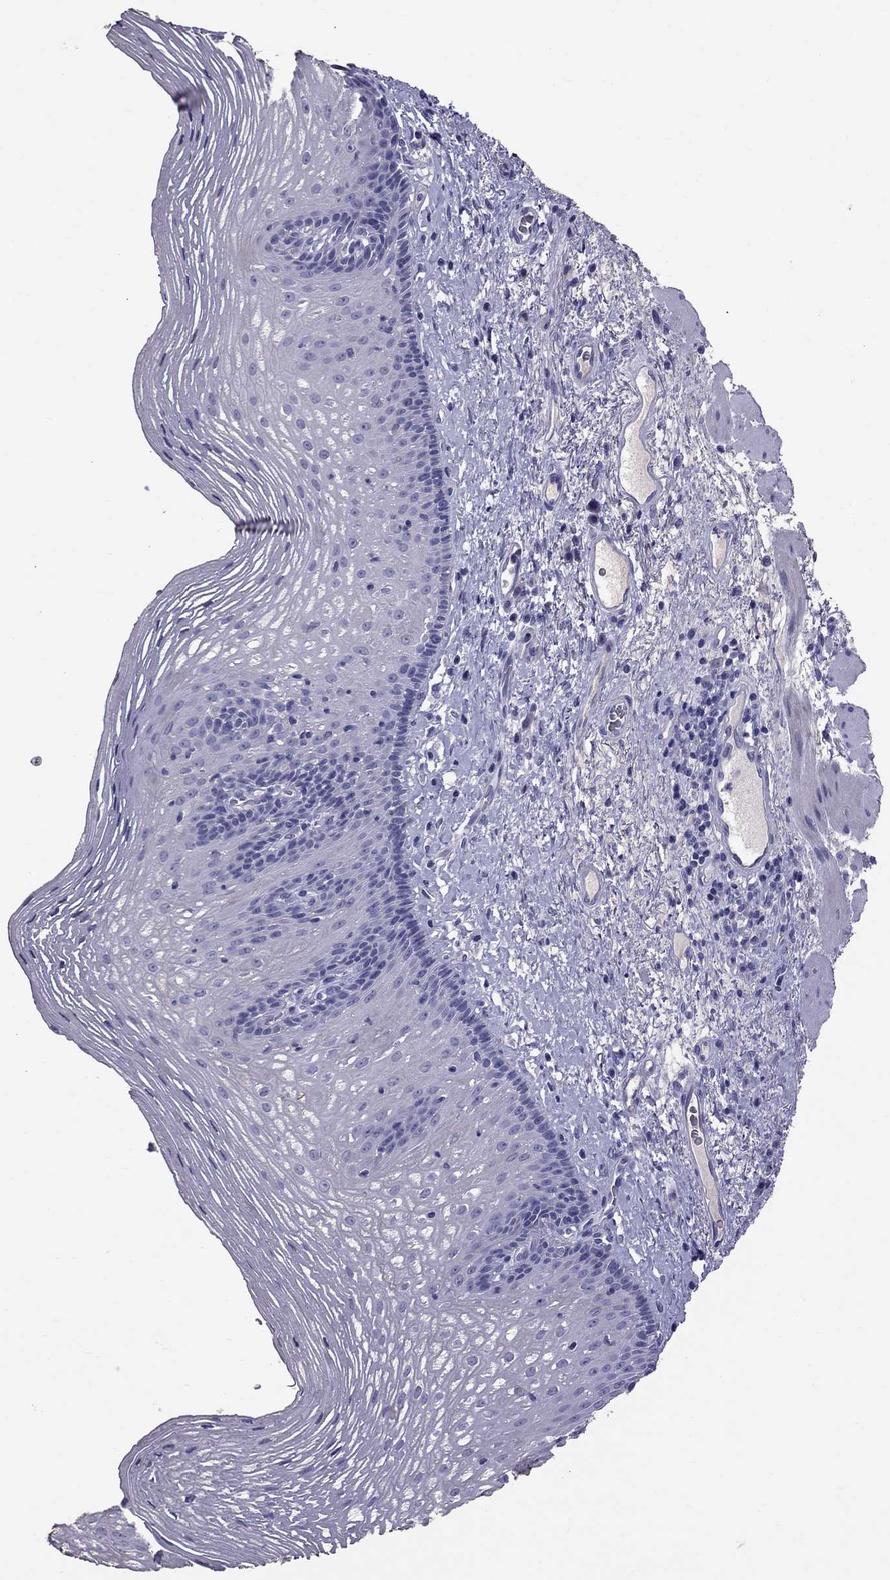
{"staining": {"intensity": "negative", "quantity": "none", "location": "none"}, "tissue": "esophagus", "cell_type": "Squamous epithelial cells", "image_type": "normal", "snomed": [{"axis": "morphology", "description": "Normal tissue, NOS"}, {"axis": "topography", "description": "Esophagus"}], "caption": "Squamous epithelial cells show no significant protein positivity in unremarkable esophagus. (Brightfield microscopy of DAB (3,3'-diaminobenzidine) IHC at high magnification).", "gene": "CFAP91", "patient": {"sex": "male", "age": 76}}